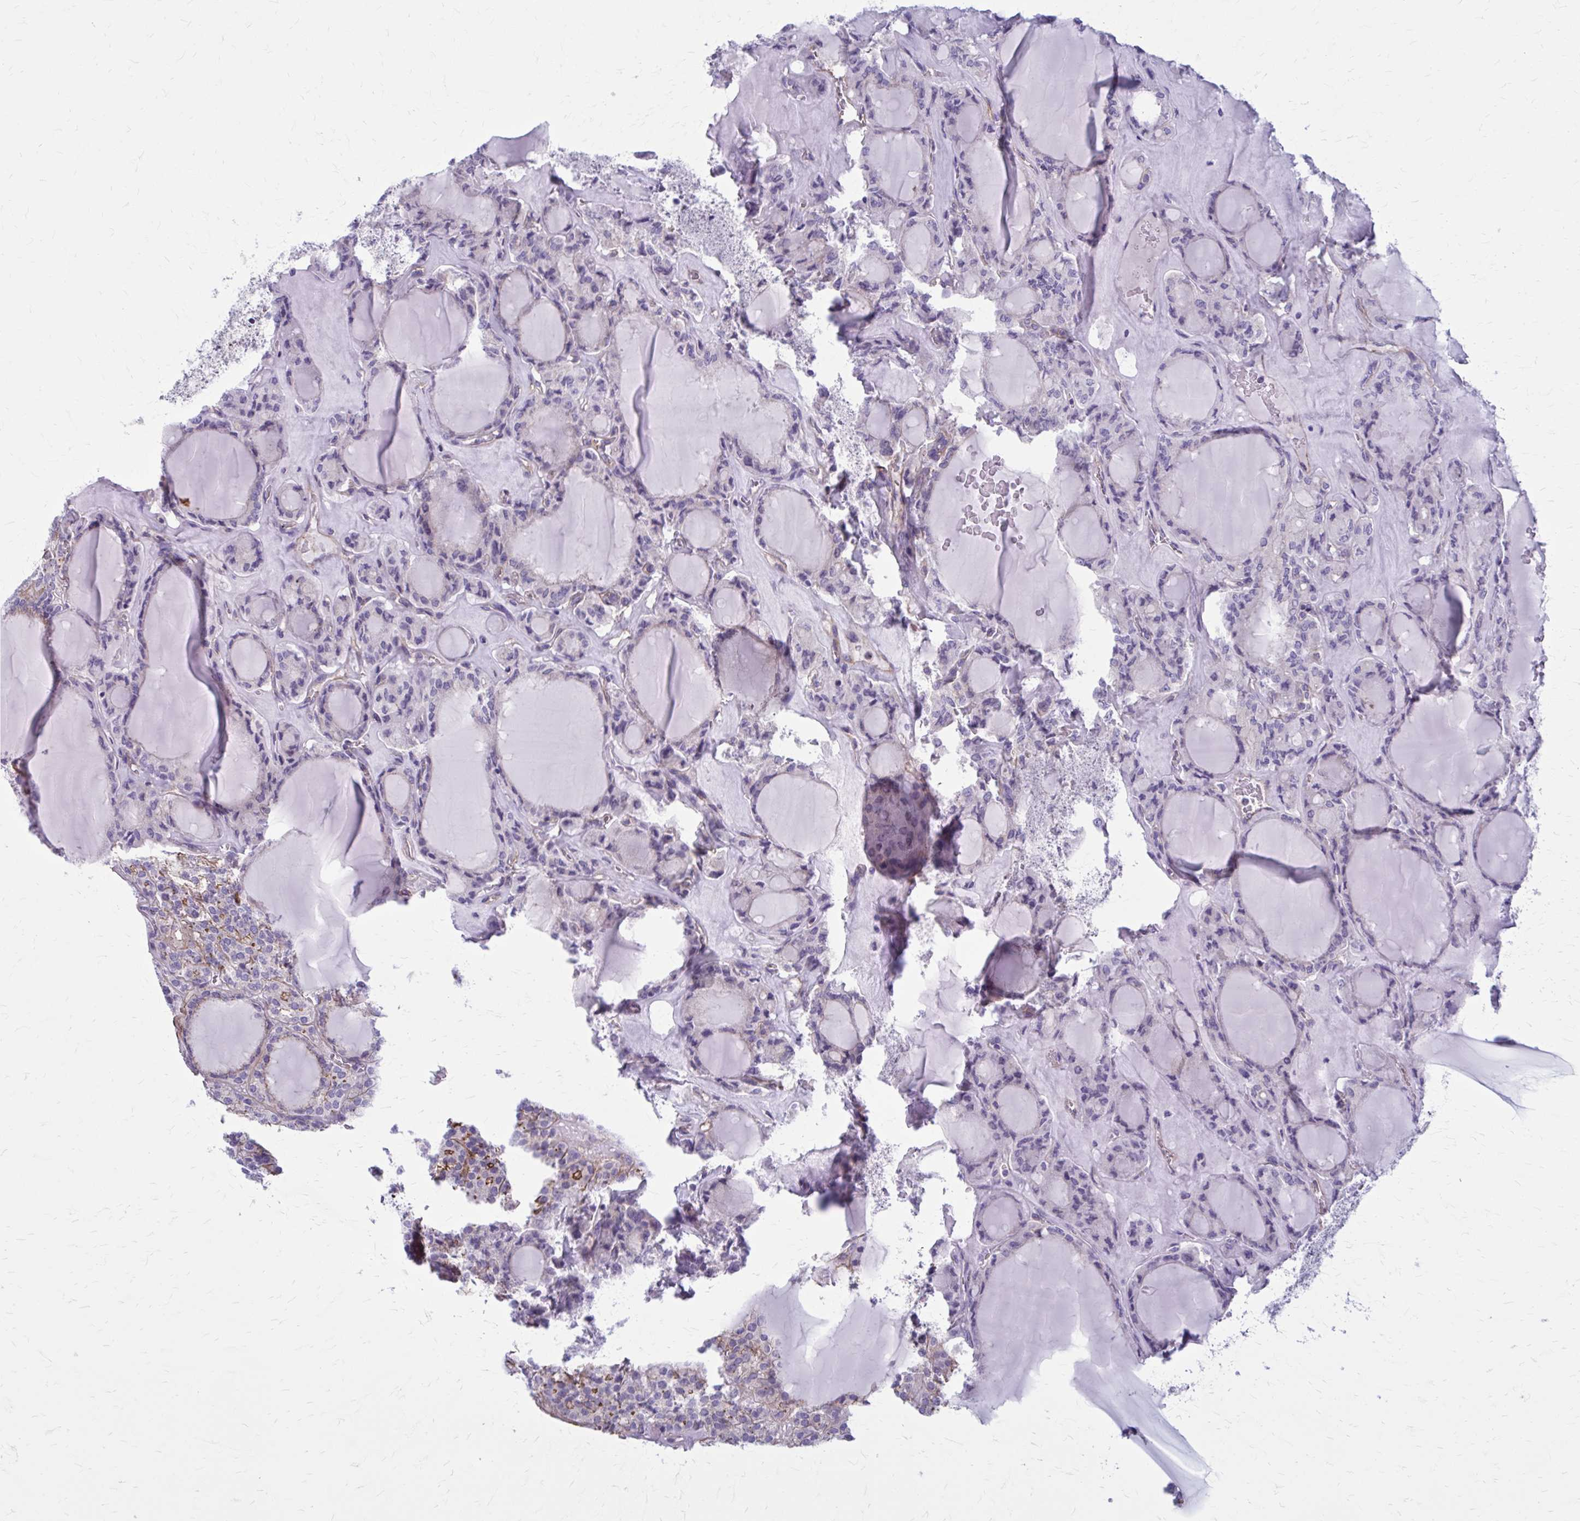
{"staining": {"intensity": "moderate", "quantity": "<25%", "location": "cytoplasmic/membranous"}, "tissue": "thyroid cancer", "cell_type": "Tumor cells", "image_type": "cancer", "snomed": [{"axis": "morphology", "description": "Follicular adenoma carcinoma, NOS"}, {"axis": "topography", "description": "Thyroid gland"}], "caption": "Immunohistochemical staining of thyroid cancer demonstrates low levels of moderate cytoplasmic/membranous protein expression in about <25% of tumor cells.", "gene": "ZDHHC7", "patient": {"sex": "female", "age": 63}}